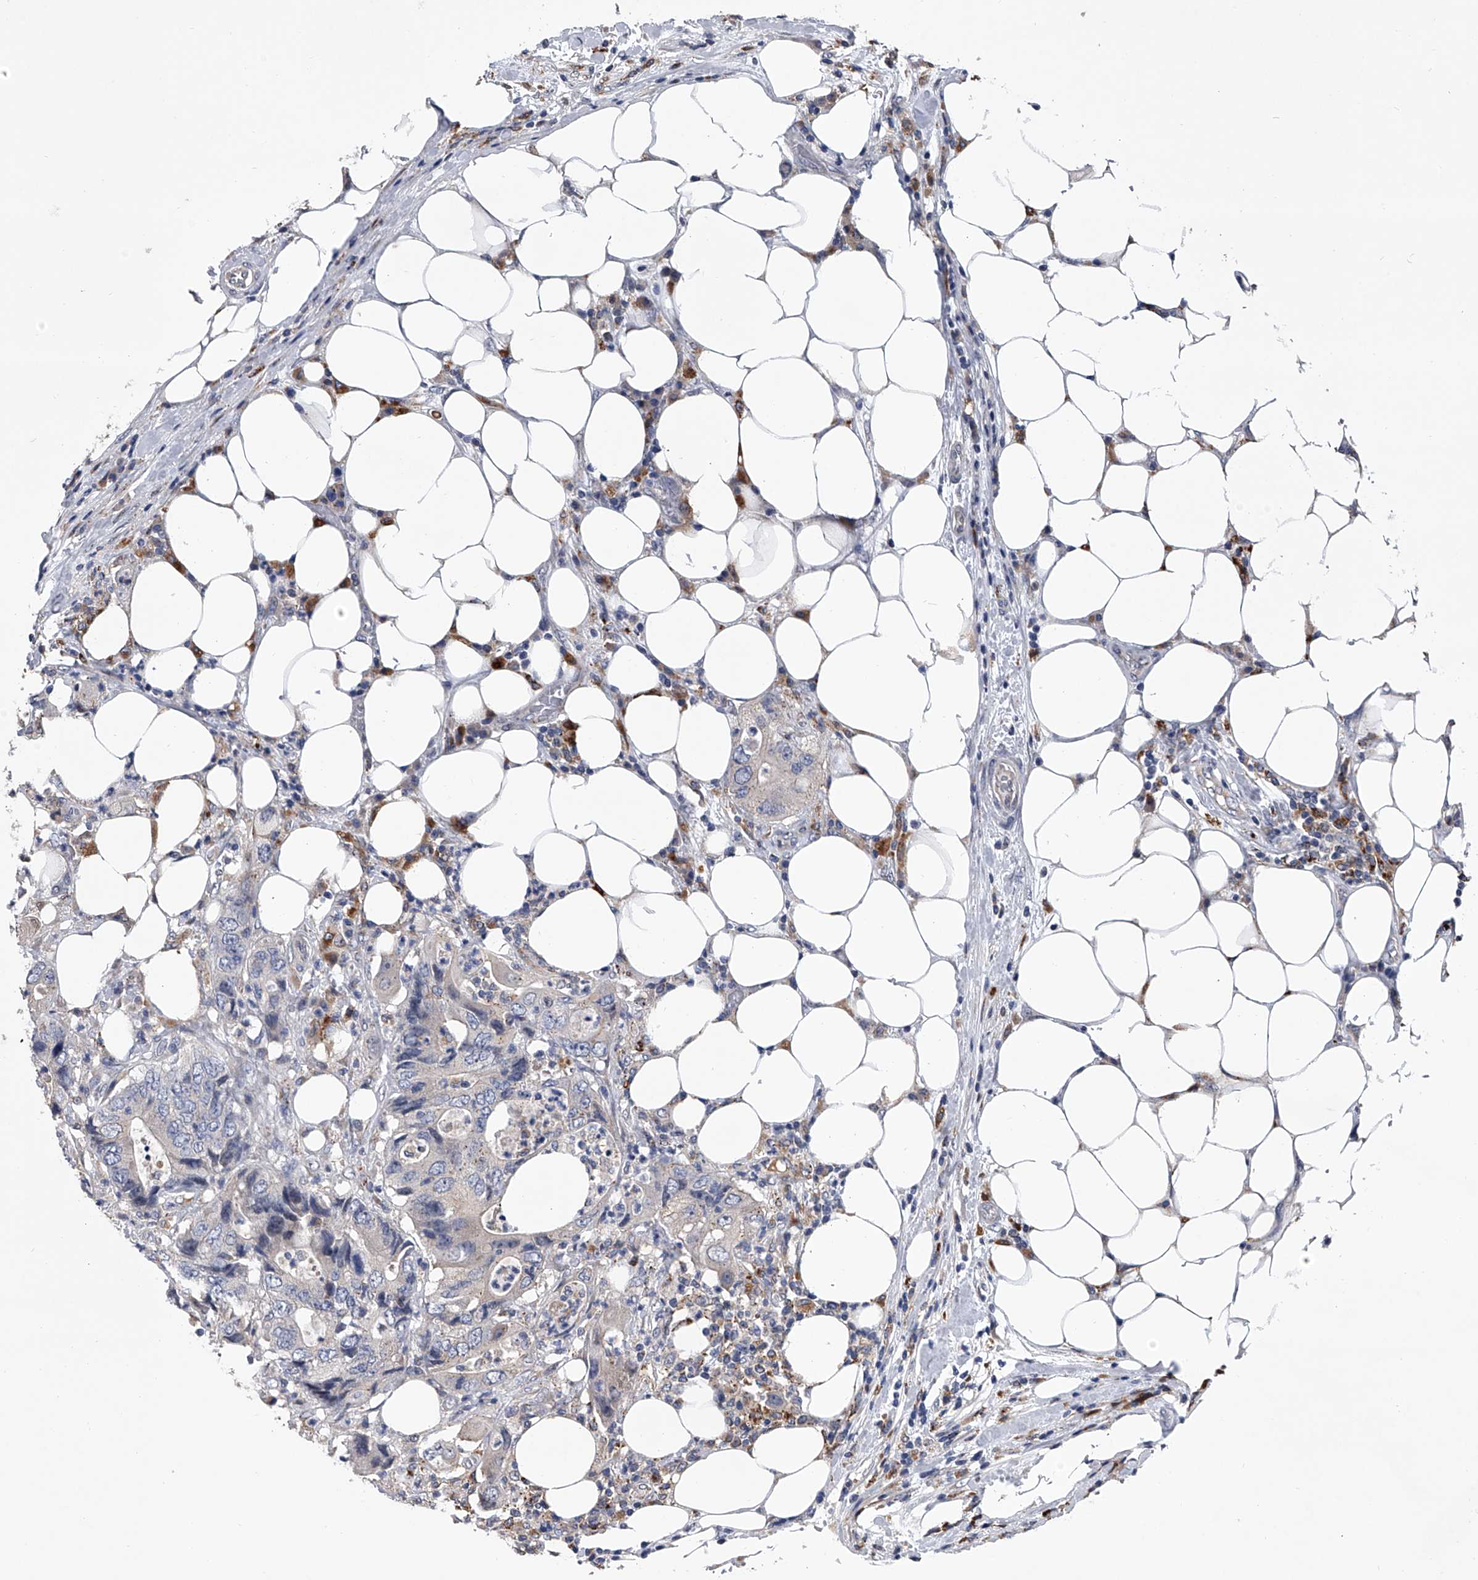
{"staining": {"intensity": "negative", "quantity": "none", "location": "none"}, "tissue": "colorectal cancer", "cell_type": "Tumor cells", "image_type": "cancer", "snomed": [{"axis": "morphology", "description": "Adenocarcinoma, NOS"}, {"axis": "topography", "description": "Colon"}], "caption": "The IHC micrograph has no significant expression in tumor cells of colorectal cancer tissue.", "gene": "TRIM8", "patient": {"sex": "male", "age": 71}}